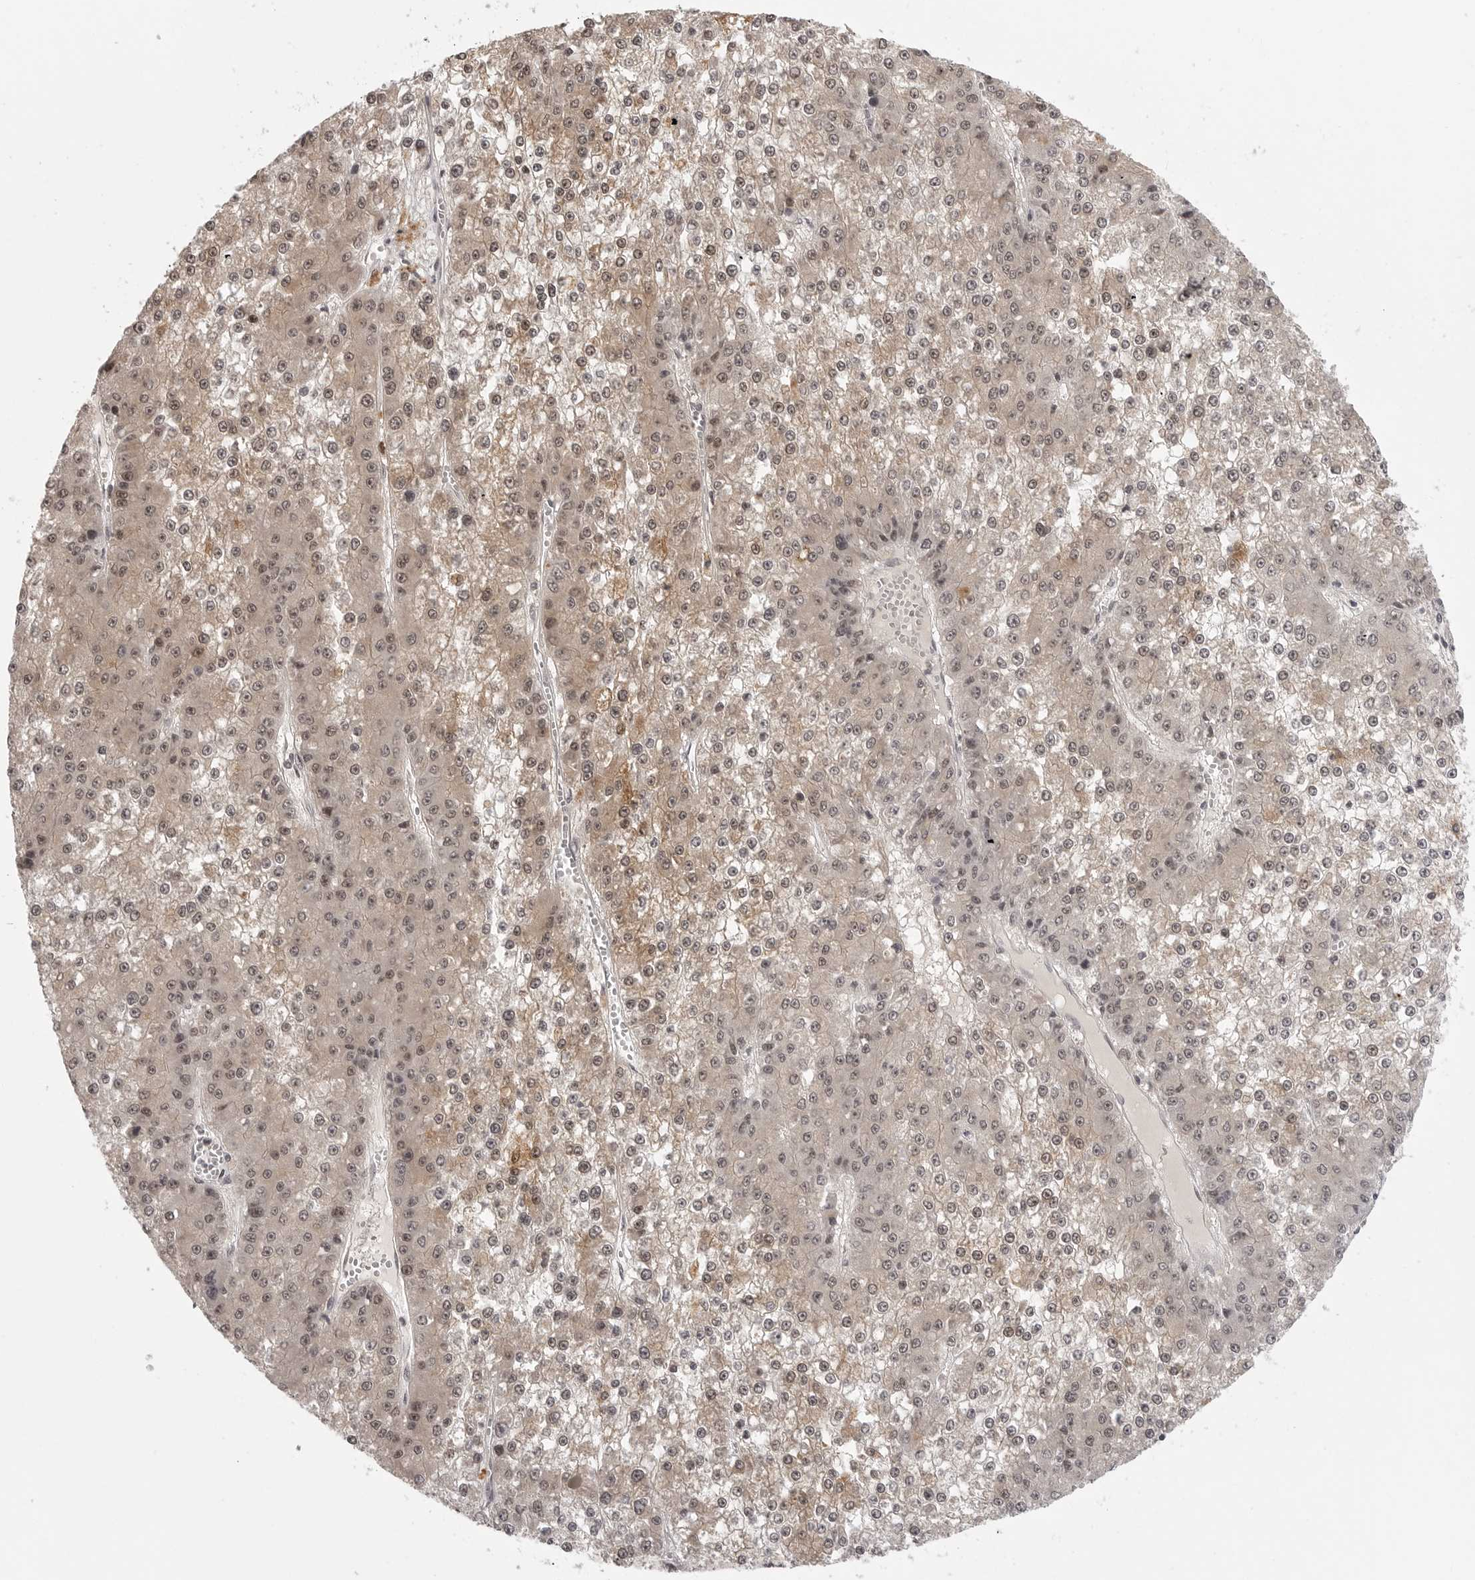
{"staining": {"intensity": "weak", "quantity": ">75%", "location": "cytoplasmic/membranous,nuclear"}, "tissue": "liver cancer", "cell_type": "Tumor cells", "image_type": "cancer", "snomed": [{"axis": "morphology", "description": "Carcinoma, Hepatocellular, NOS"}, {"axis": "topography", "description": "Liver"}], "caption": "Liver hepatocellular carcinoma stained with a protein marker demonstrates weak staining in tumor cells.", "gene": "PEG3", "patient": {"sex": "female", "age": 73}}